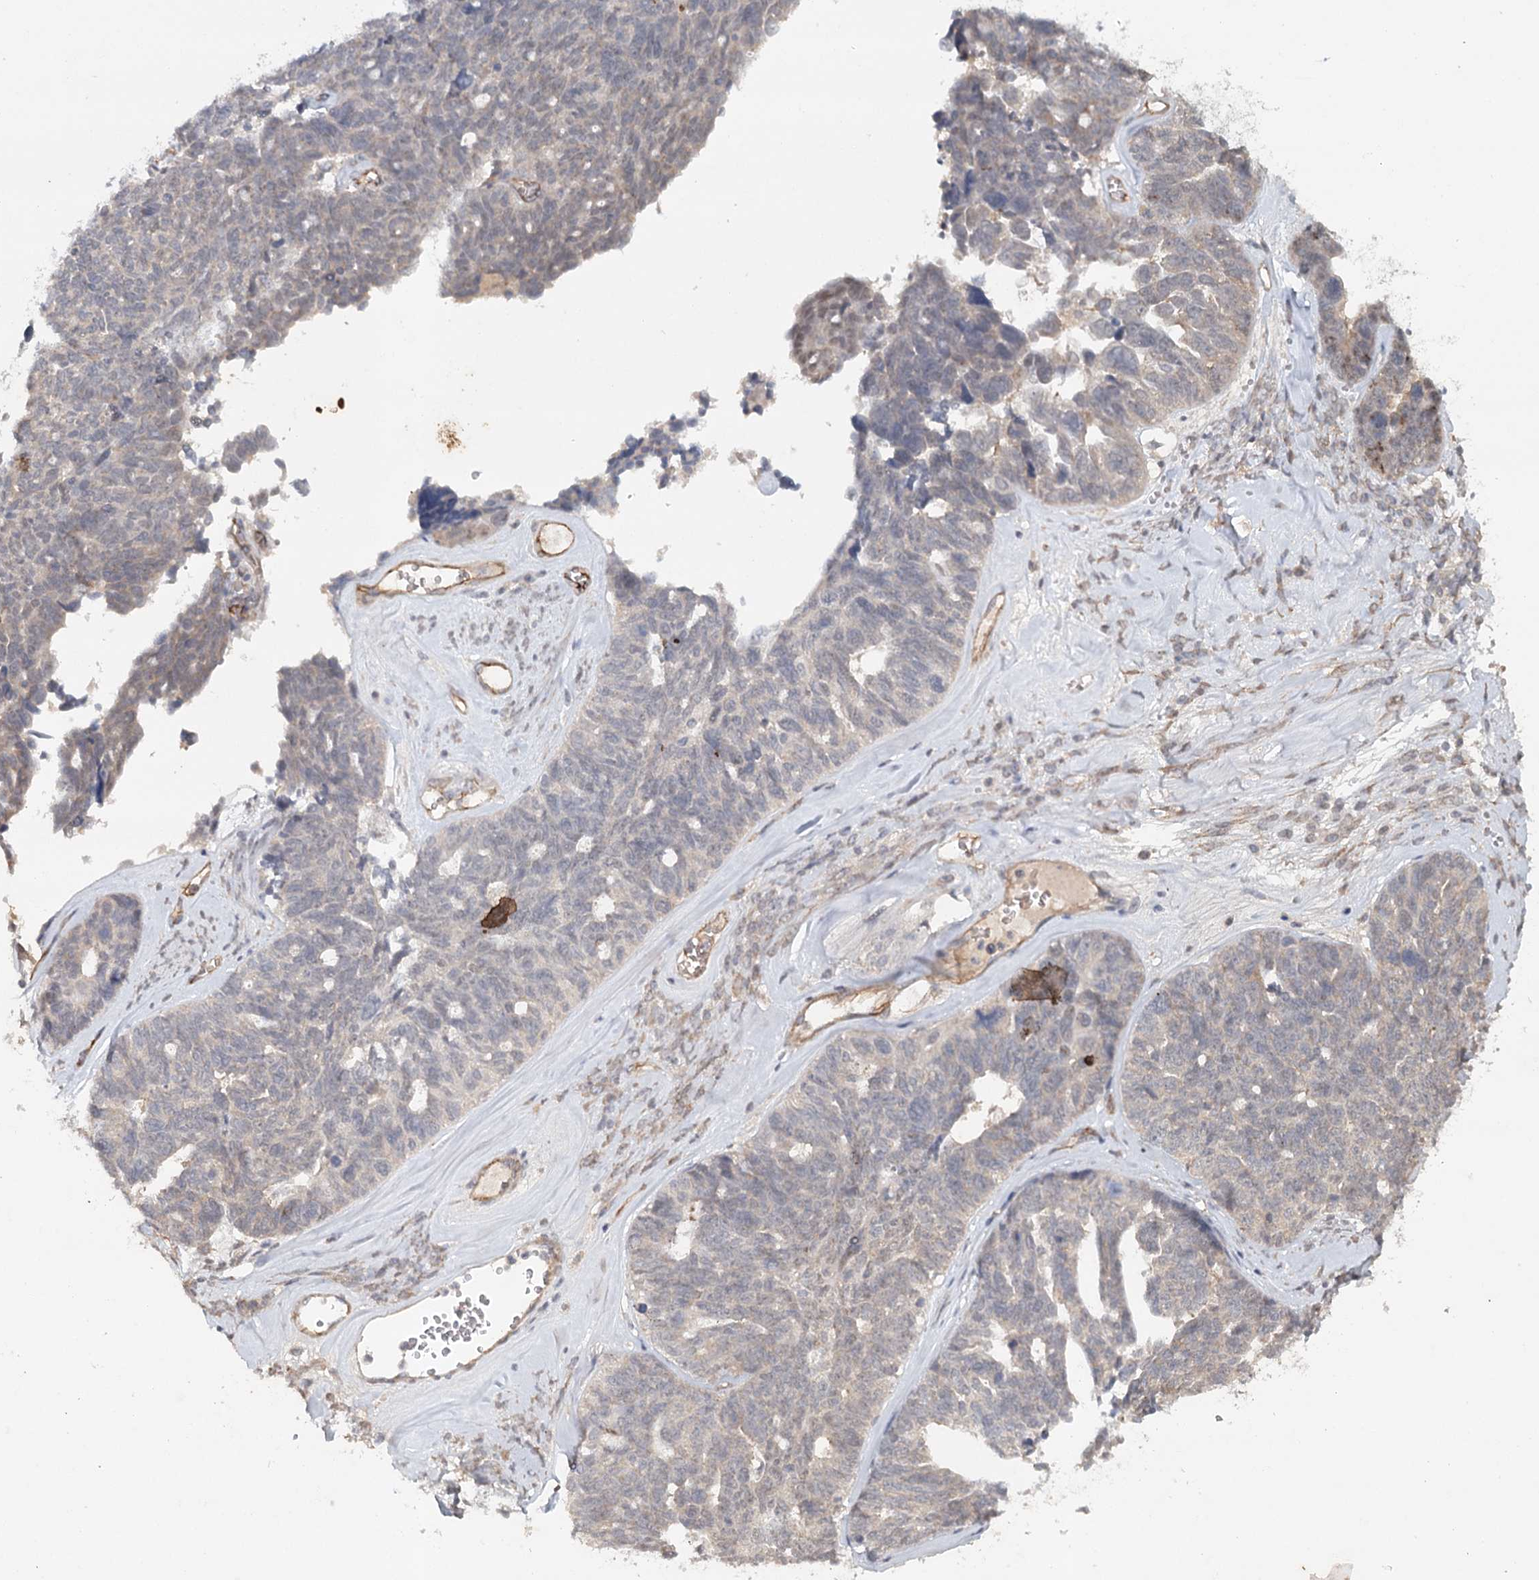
{"staining": {"intensity": "negative", "quantity": "none", "location": "none"}, "tissue": "ovarian cancer", "cell_type": "Tumor cells", "image_type": "cancer", "snomed": [{"axis": "morphology", "description": "Cystadenocarcinoma, serous, NOS"}, {"axis": "topography", "description": "Ovary"}], "caption": "IHC photomicrograph of neoplastic tissue: human serous cystadenocarcinoma (ovarian) stained with DAB (3,3'-diaminobenzidine) demonstrates no significant protein expression in tumor cells.", "gene": "SYNPO", "patient": {"sex": "female", "age": 79}}